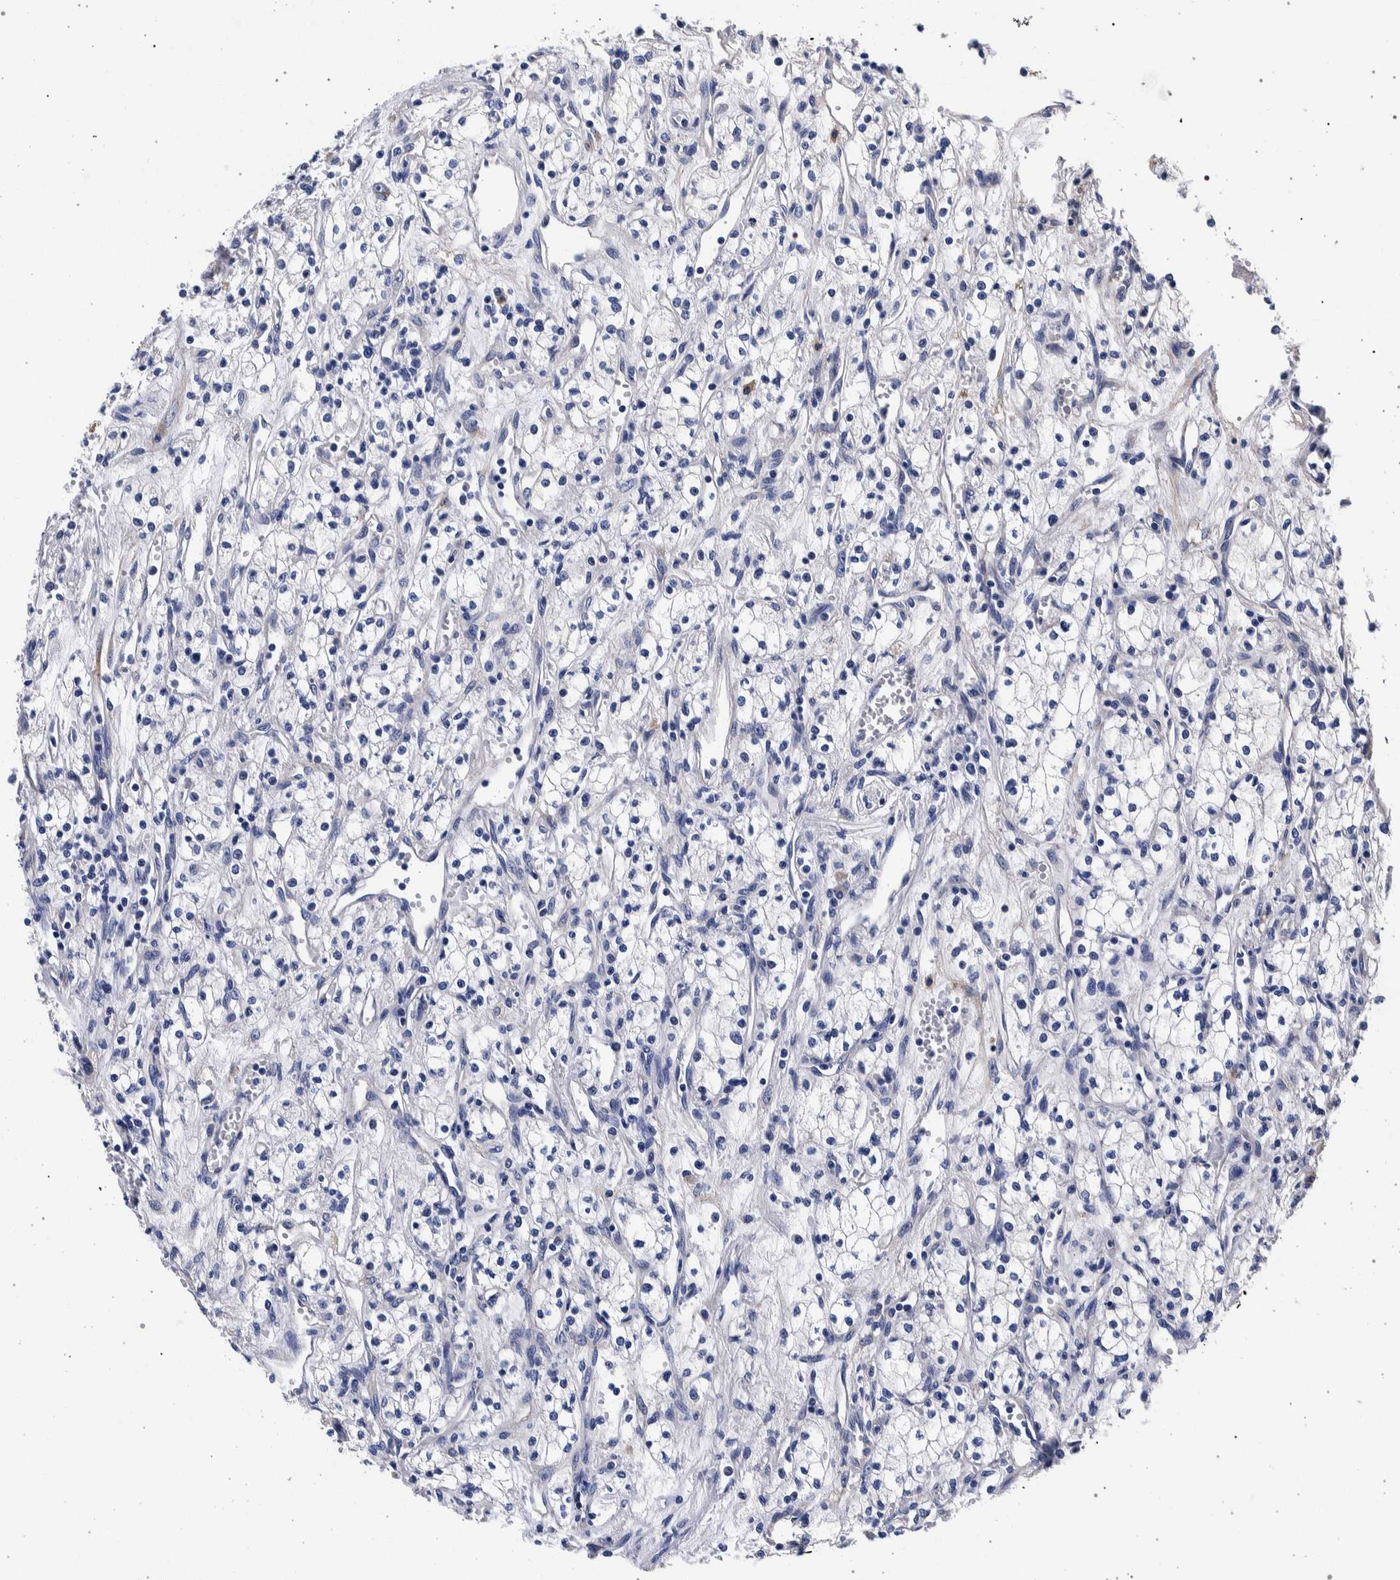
{"staining": {"intensity": "negative", "quantity": "none", "location": "none"}, "tissue": "renal cancer", "cell_type": "Tumor cells", "image_type": "cancer", "snomed": [{"axis": "morphology", "description": "Adenocarcinoma, NOS"}, {"axis": "topography", "description": "Kidney"}], "caption": "Tumor cells show no significant positivity in renal adenocarcinoma.", "gene": "NIBAN2", "patient": {"sex": "male", "age": 59}}